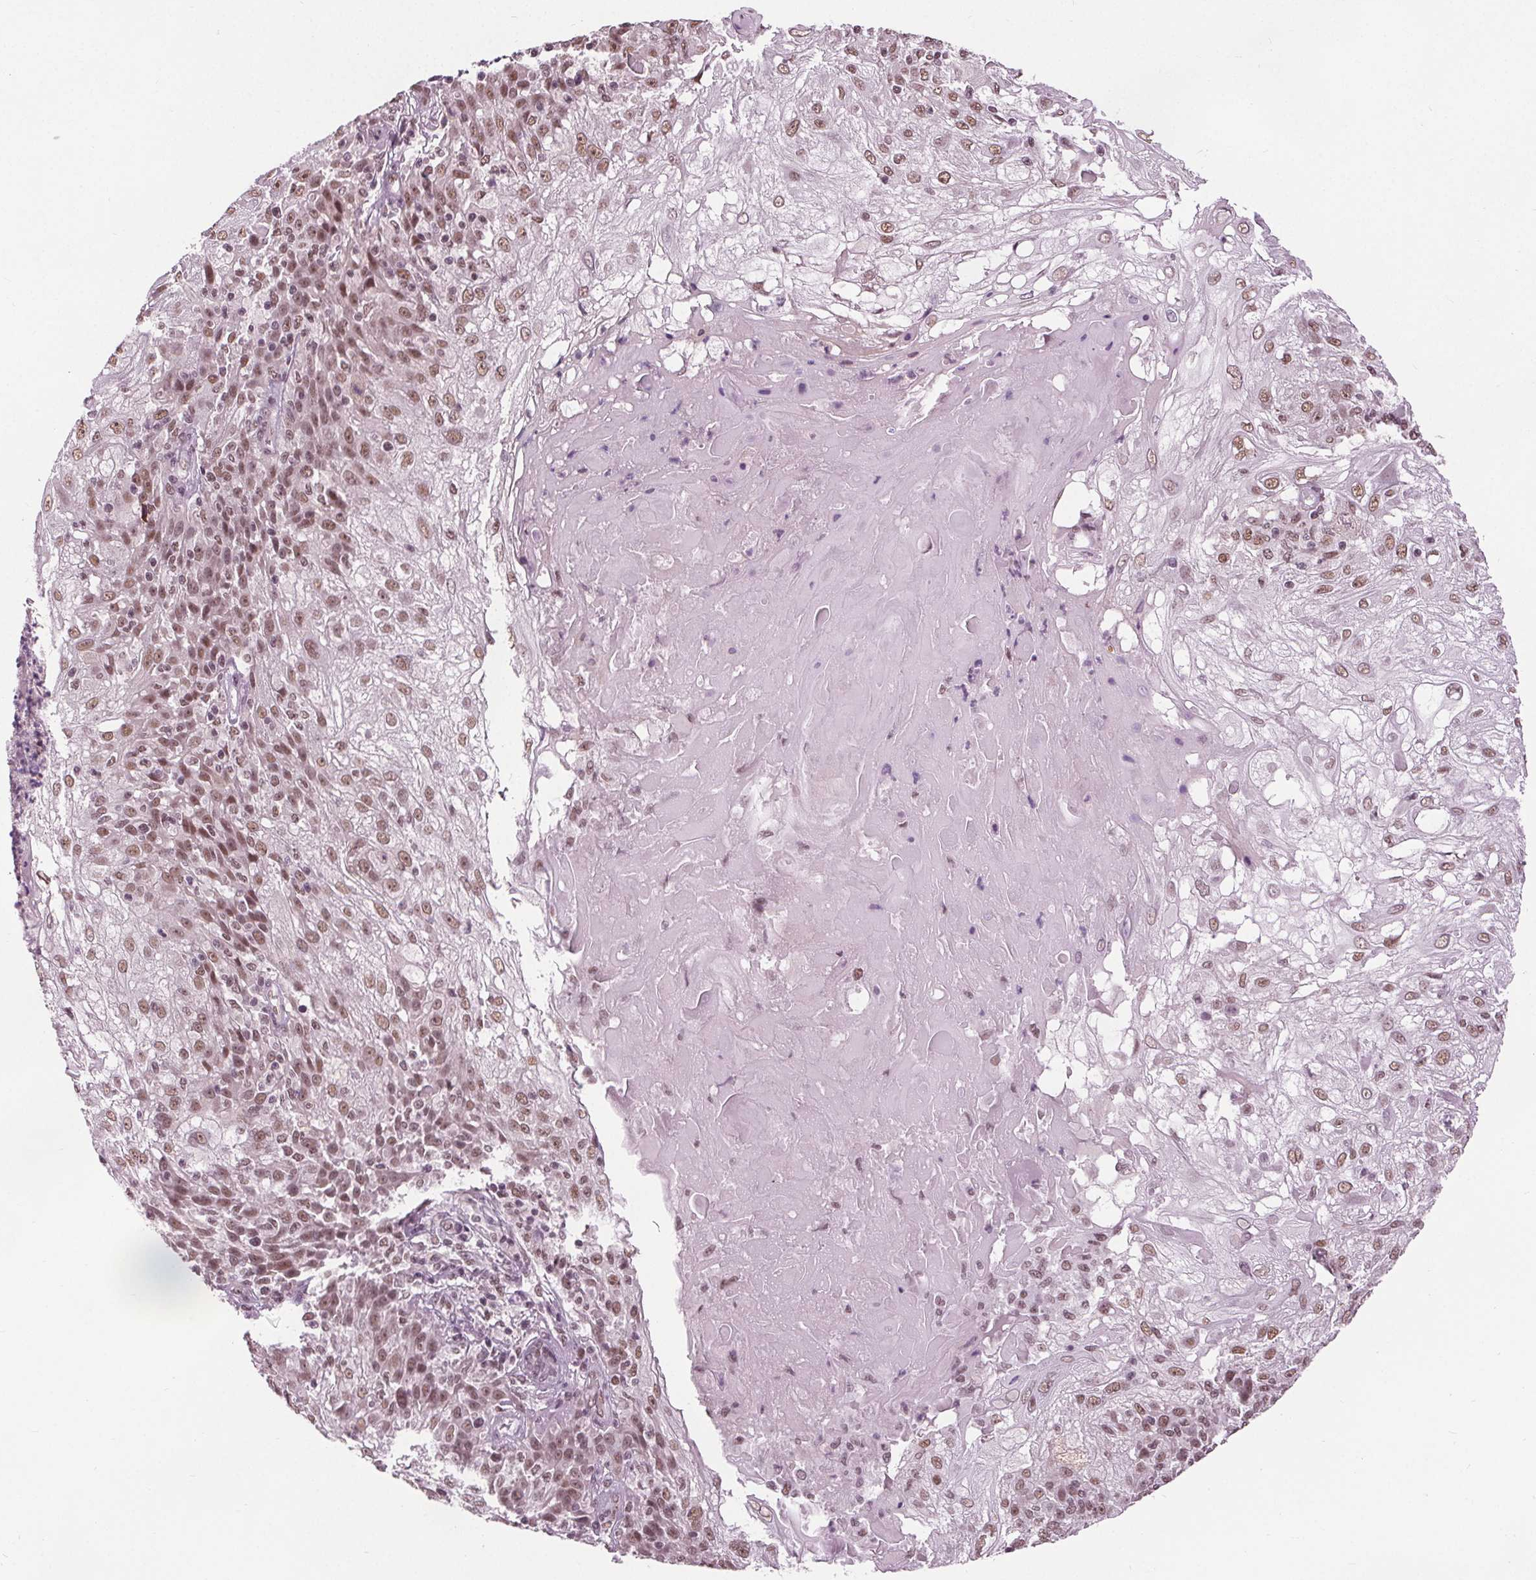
{"staining": {"intensity": "moderate", "quantity": ">75%", "location": "nuclear"}, "tissue": "skin cancer", "cell_type": "Tumor cells", "image_type": "cancer", "snomed": [{"axis": "morphology", "description": "Normal tissue, NOS"}, {"axis": "morphology", "description": "Squamous cell carcinoma, NOS"}, {"axis": "topography", "description": "Skin"}], "caption": "Skin squamous cell carcinoma stained with DAB immunohistochemistry (IHC) displays medium levels of moderate nuclear positivity in about >75% of tumor cells.", "gene": "IWS1", "patient": {"sex": "female", "age": 83}}